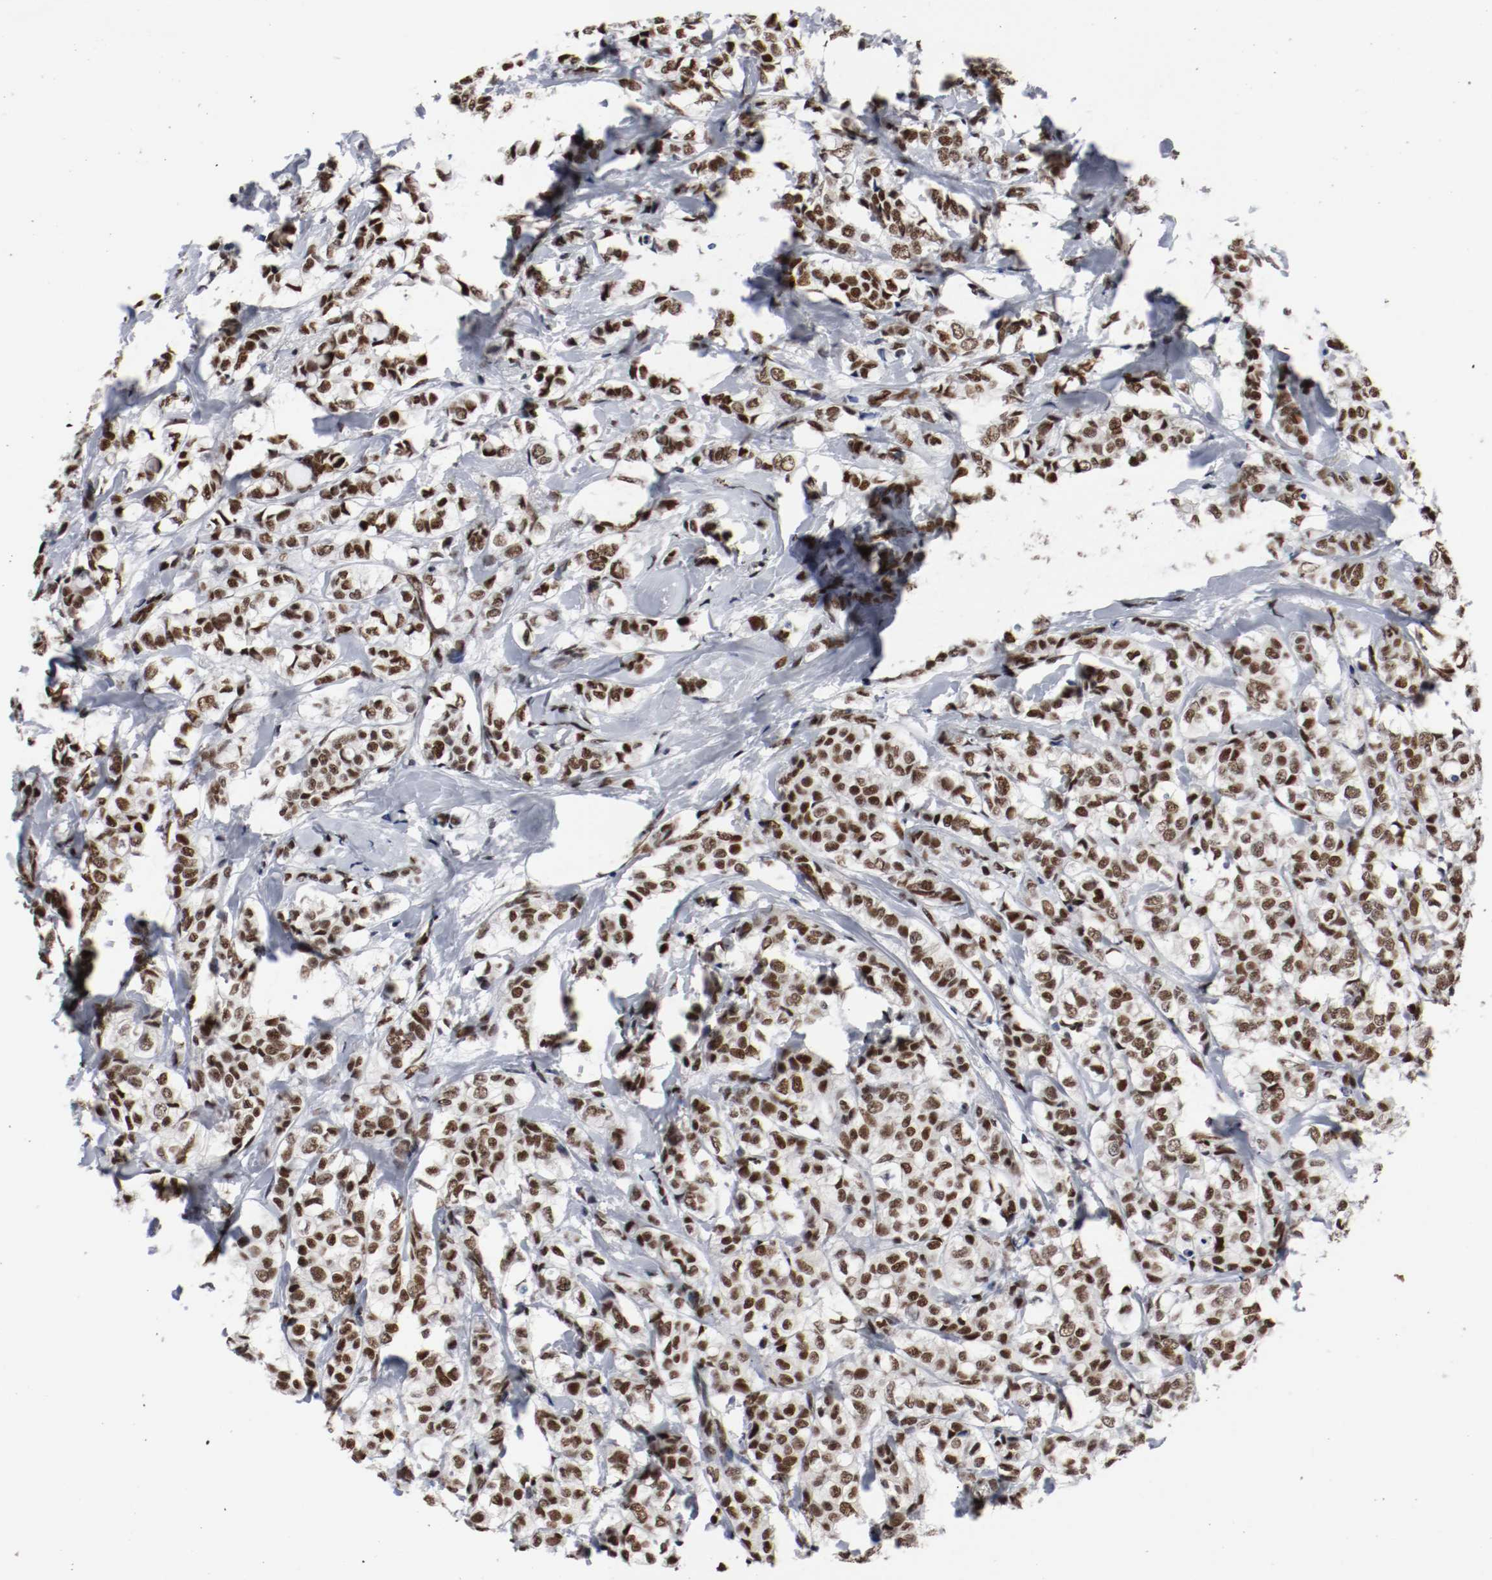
{"staining": {"intensity": "strong", "quantity": ">75%", "location": "nuclear"}, "tissue": "breast cancer", "cell_type": "Tumor cells", "image_type": "cancer", "snomed": [{"axis": "morphology", "description": "Lobular carcinoma"}, {"axis": "topography", "description": "Breast"}], "caption": "The micrograph displays a brown stain indicating the presence of a protein in the nuclear of tumor cells in breast cancer (lobular carcinoma).", "gene": "MEF2D", "patient": {"sex": "female", "age": 60}}